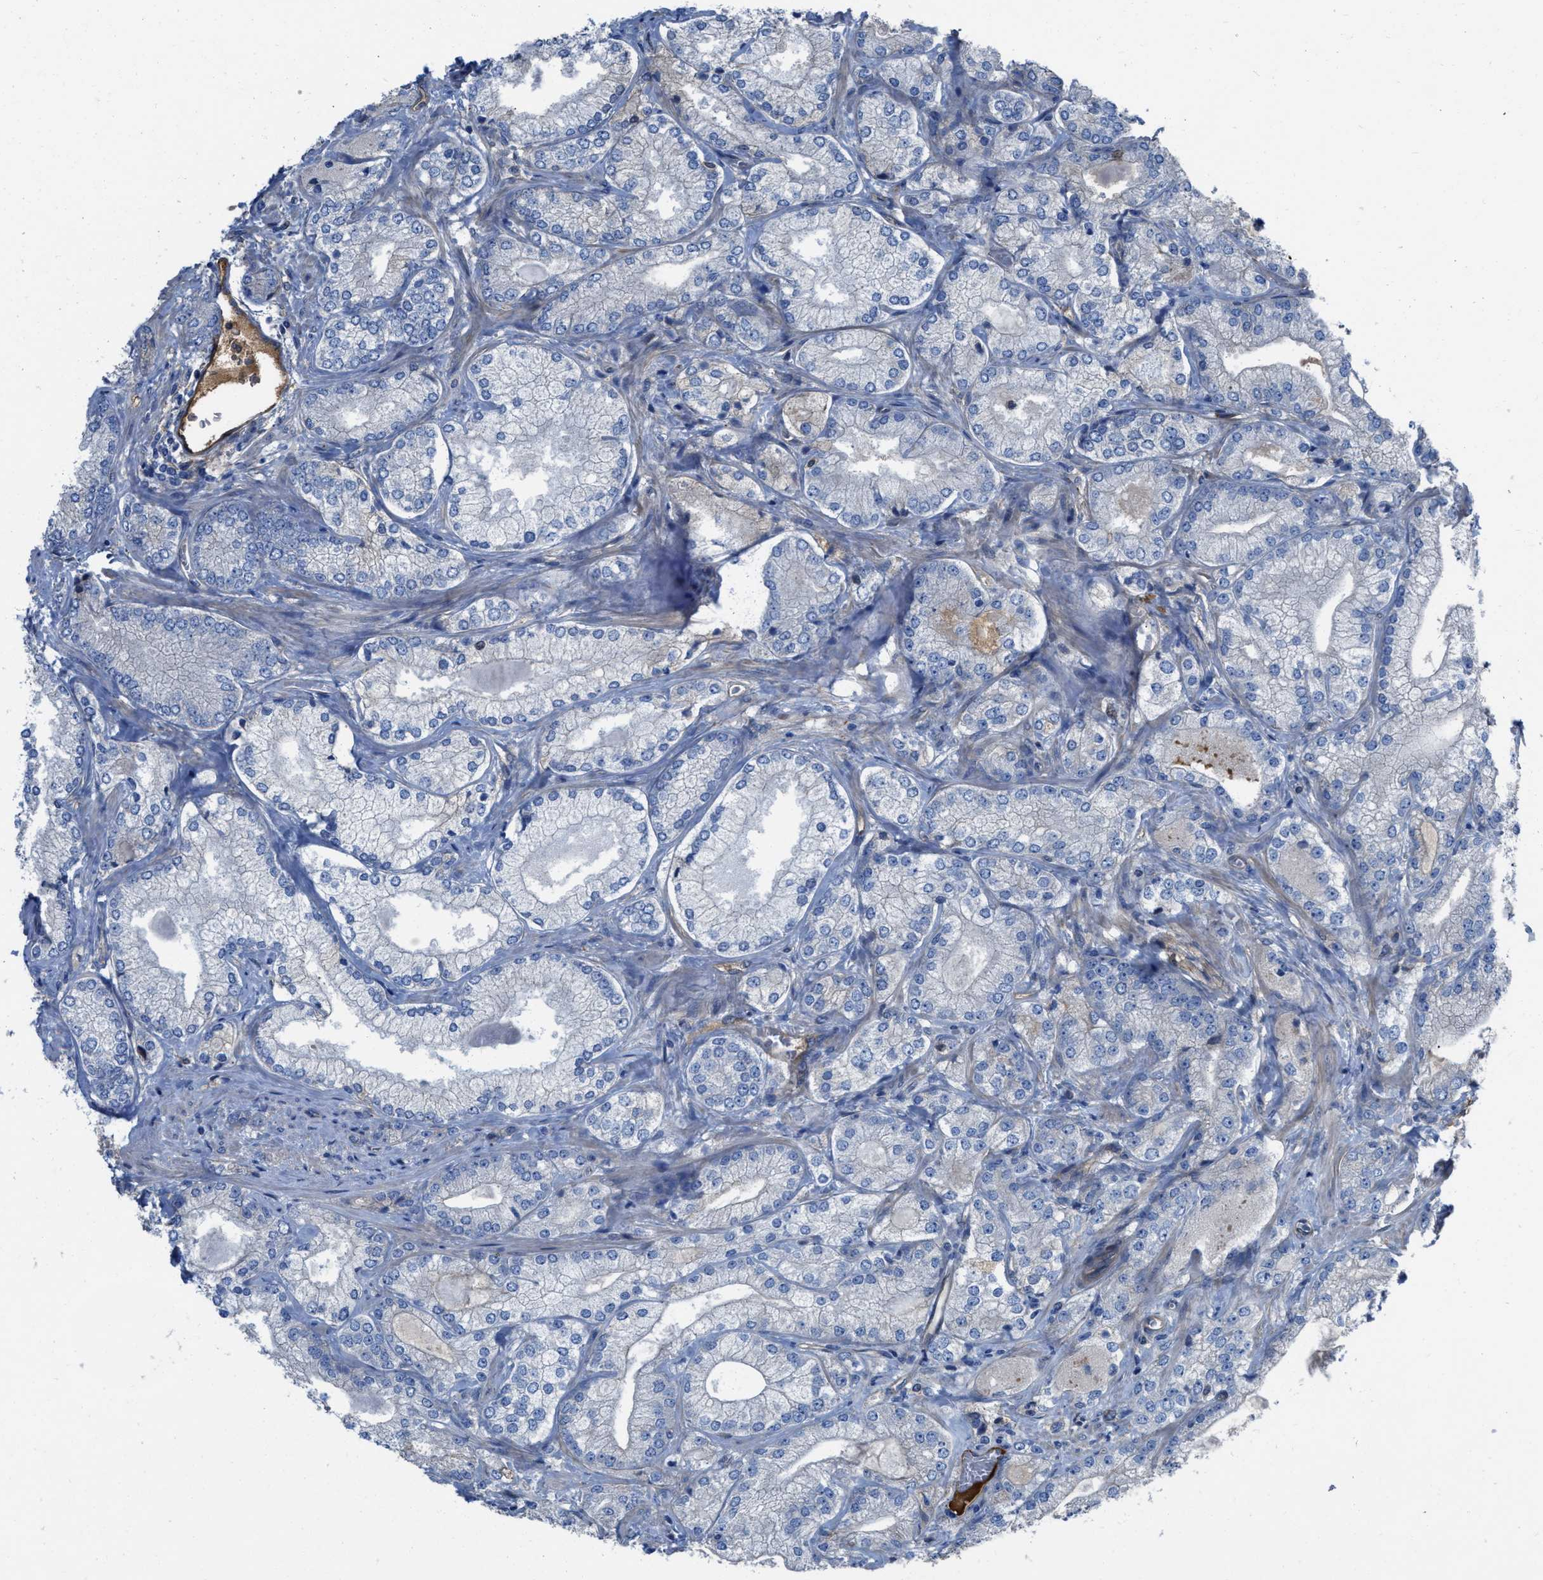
{"staining": {"intensity": "negative", "quantity": "none", "location": "none"}, "tissue": "prostate cancer", "cell_type": "Tumor cells", "image_type": "cancer", "snomed": [{"axis": "morphology", "description": "Adenocarcinoma, Low grade"}, {"axis": "topography", "description": "Prostate"}], "caption": "IHC of prostate adenocarcinoma (low-grade) displays no staining in tumor cells. (Brightfield microscopy of DAB (3,3'-diaminobenzidine) immunohistochemistry (IHC) at high magnification).", "gene": "TRIOBP", "patient": {"sex": "male", "age": 65}}